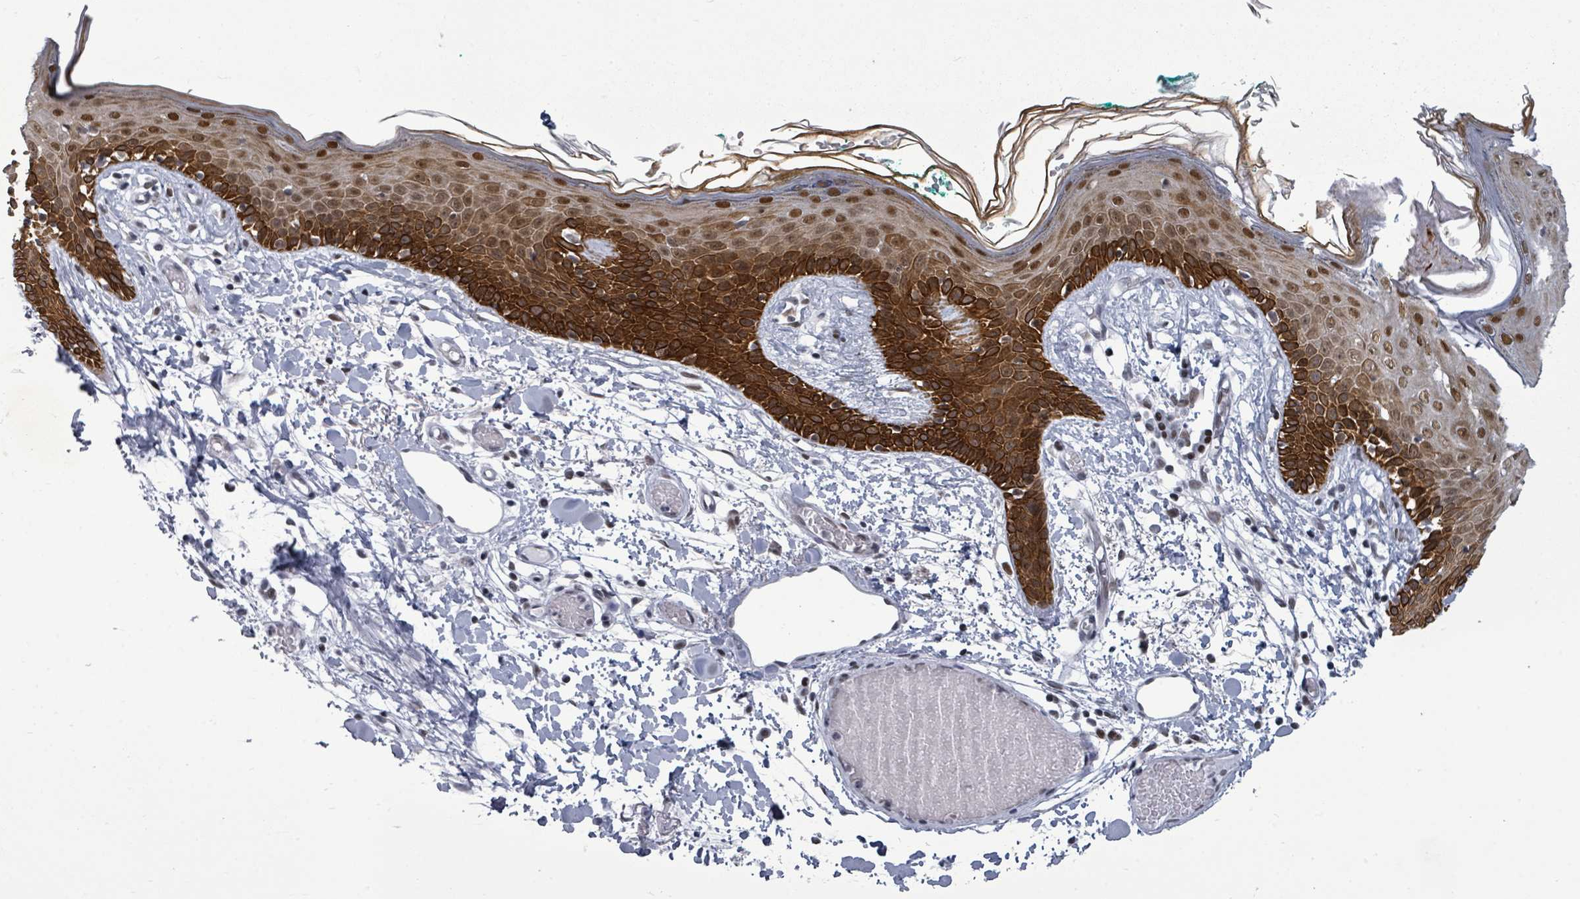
{"staining": {"intensity": "weak", "quantity": "25%-75%", "location": "nuclear"}, "tissue": "skin", "cell_type": "Fibroblasts", "image_type": "normal", "snomed": [{"axis": "morphology", "description": "Normal tissue, NOS"}, {"axis": "topography", "description": "Skin"}], "caption": "Immunohistochemistry photomicrograph of benign skin: skin stained using immunohistochemistry demonstrates low levels of weak protein expression localized specifically in the nuclear of fibroblasts, appearing as a nuclear brown color.", "gene": "BIVM", "patient": {"sex": "male", "age": 79}}